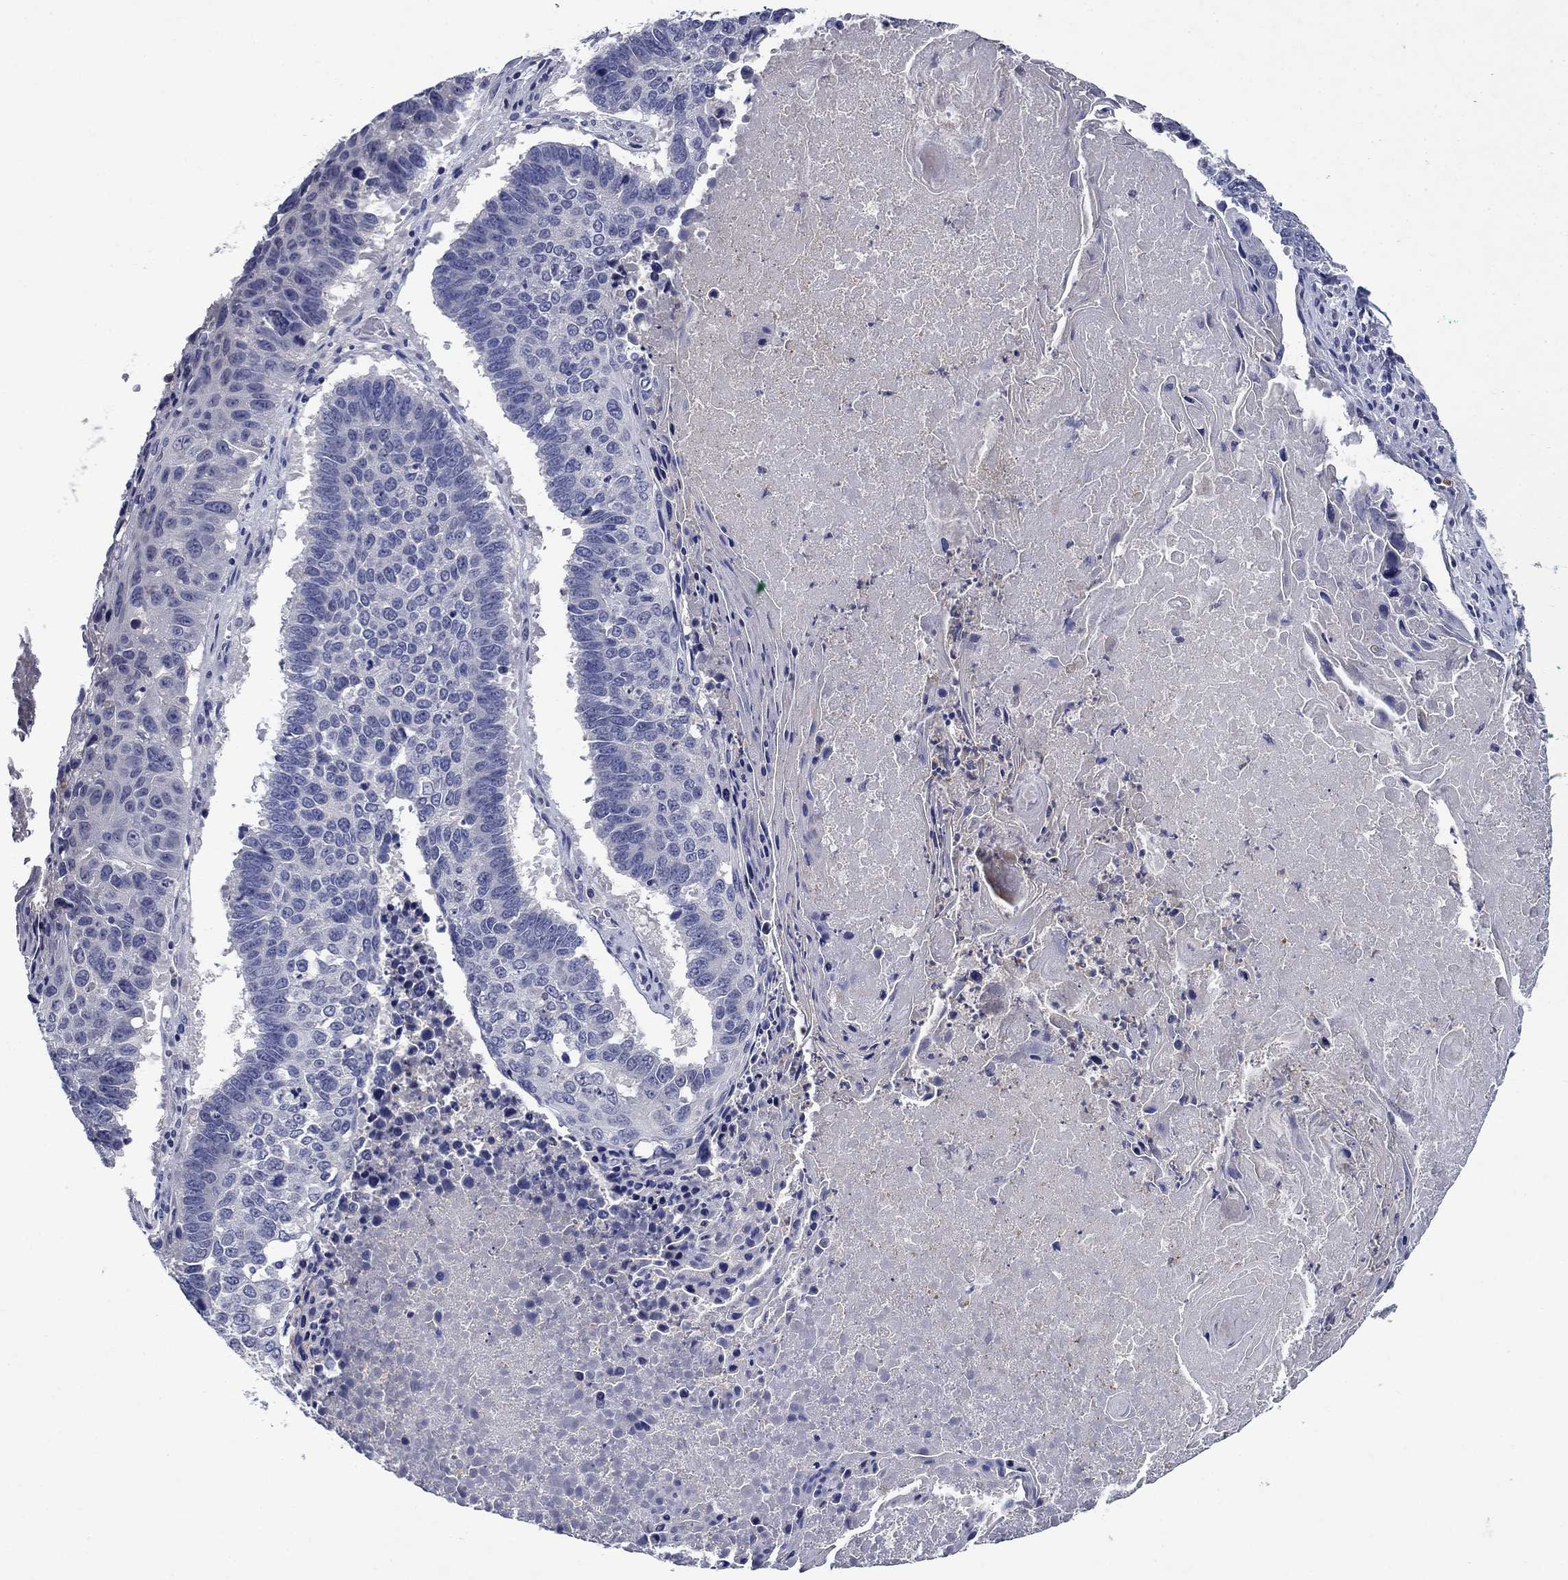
{"staining": {"intensity": "negative", "quantity": "none", "location": "none"}, "tissue": "lung cancer", "cell_type": "Tumor cells", "image_type": "cancer", "snomed": [{"axis": "morphology", "description": "Squamous cell carcinoma, NOS"}, {"axis": "topography", "description": "Lung"}], "caption": "Lung squamous cell carcinoma stained for a protein using IHC reveals no expression tumor cells.", "gene": "STAB2", "patient": {"sex": "male", "age": 73}}